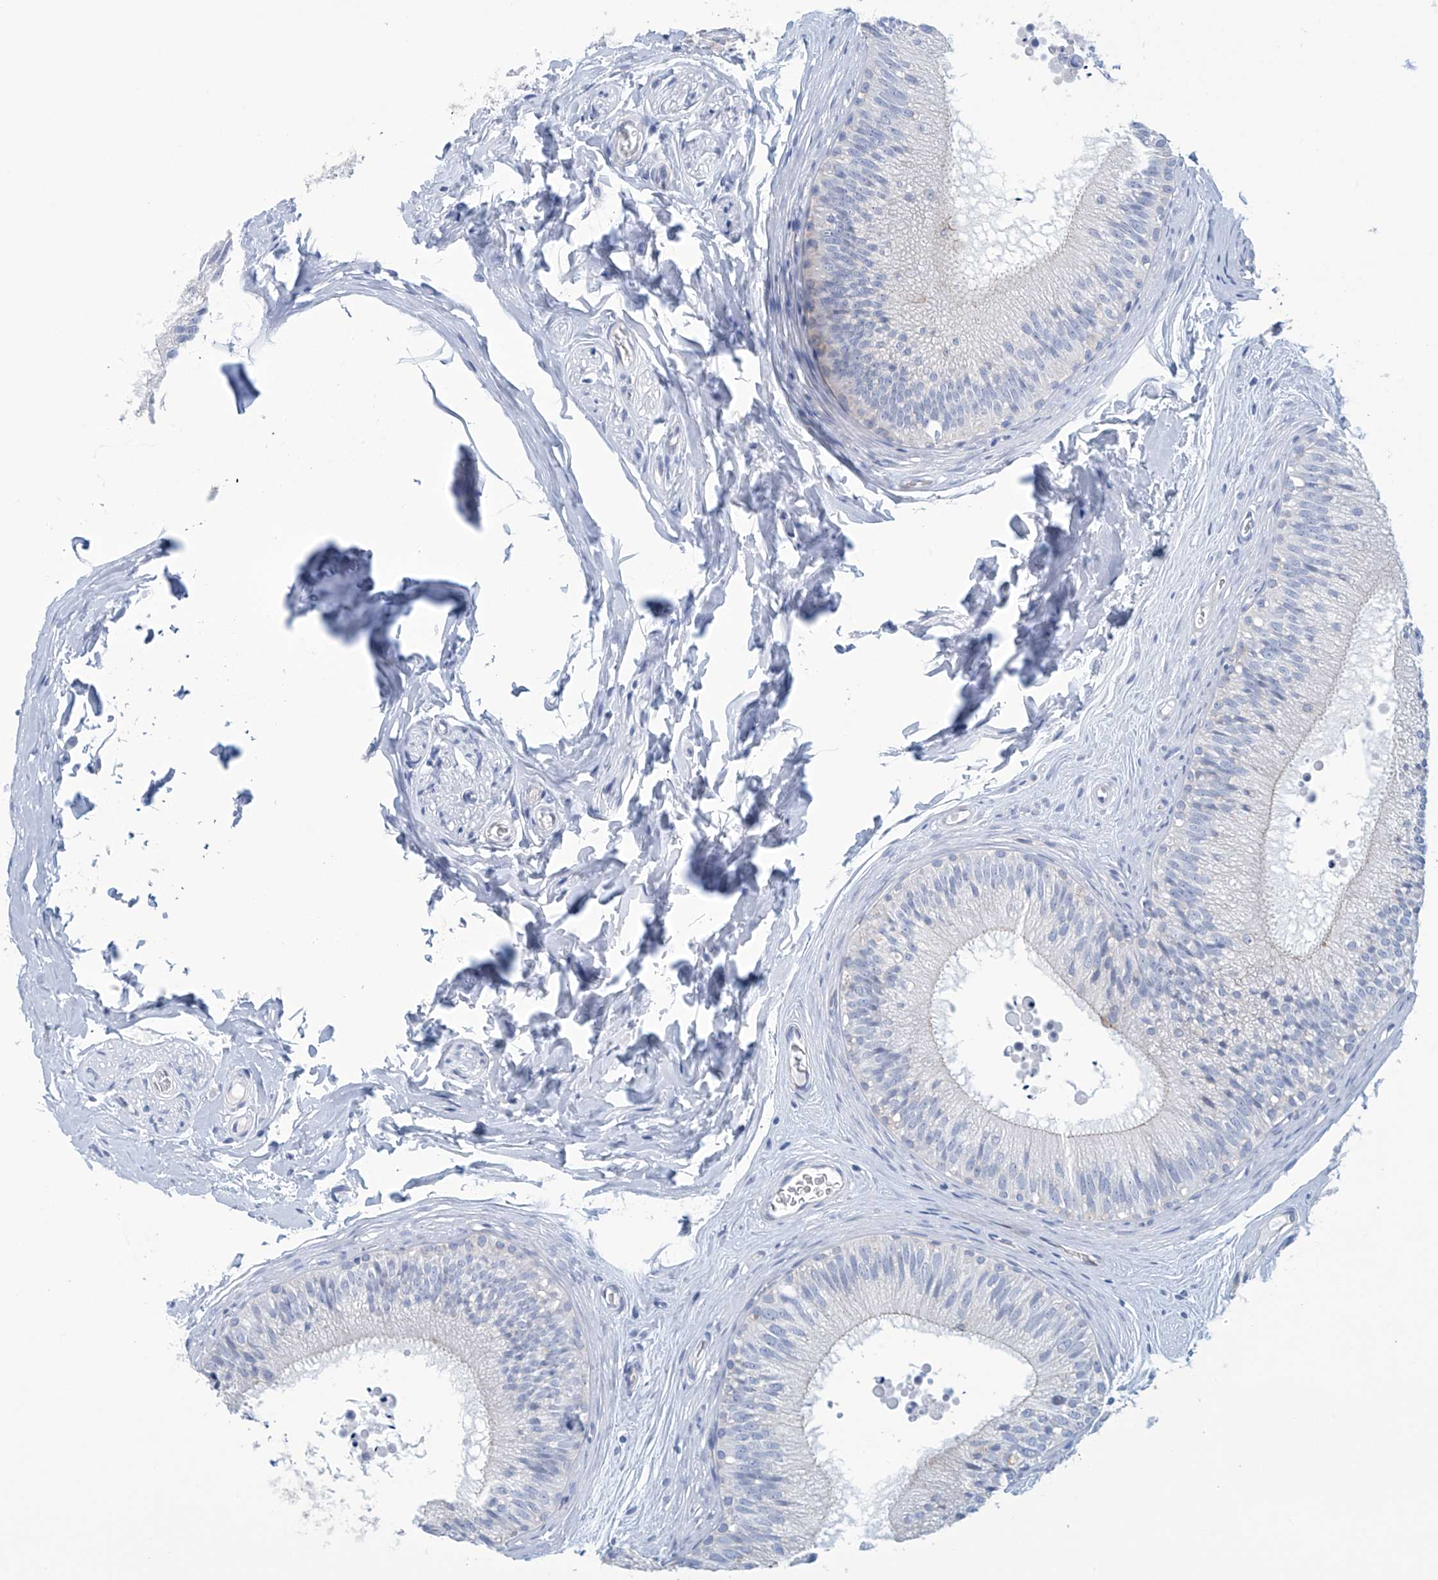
{"staining": {"intensity": "negative", "quantity": "none", "location": "none"}, "tissue": "epididymis", "cell_type": "Glandular cells", "image_type": "normal", "snomed": [{"axis": "morphology", "description": "Normal tissue, NOS"}, {"axis": "topography", "description": "Epididymis"}], "caption": "Immunohistochemical staining of benign epididymis demonstrates no significant staining in glandular cells.", "gene": "DSP", "patient": {"sex": "male", "age": 29}}